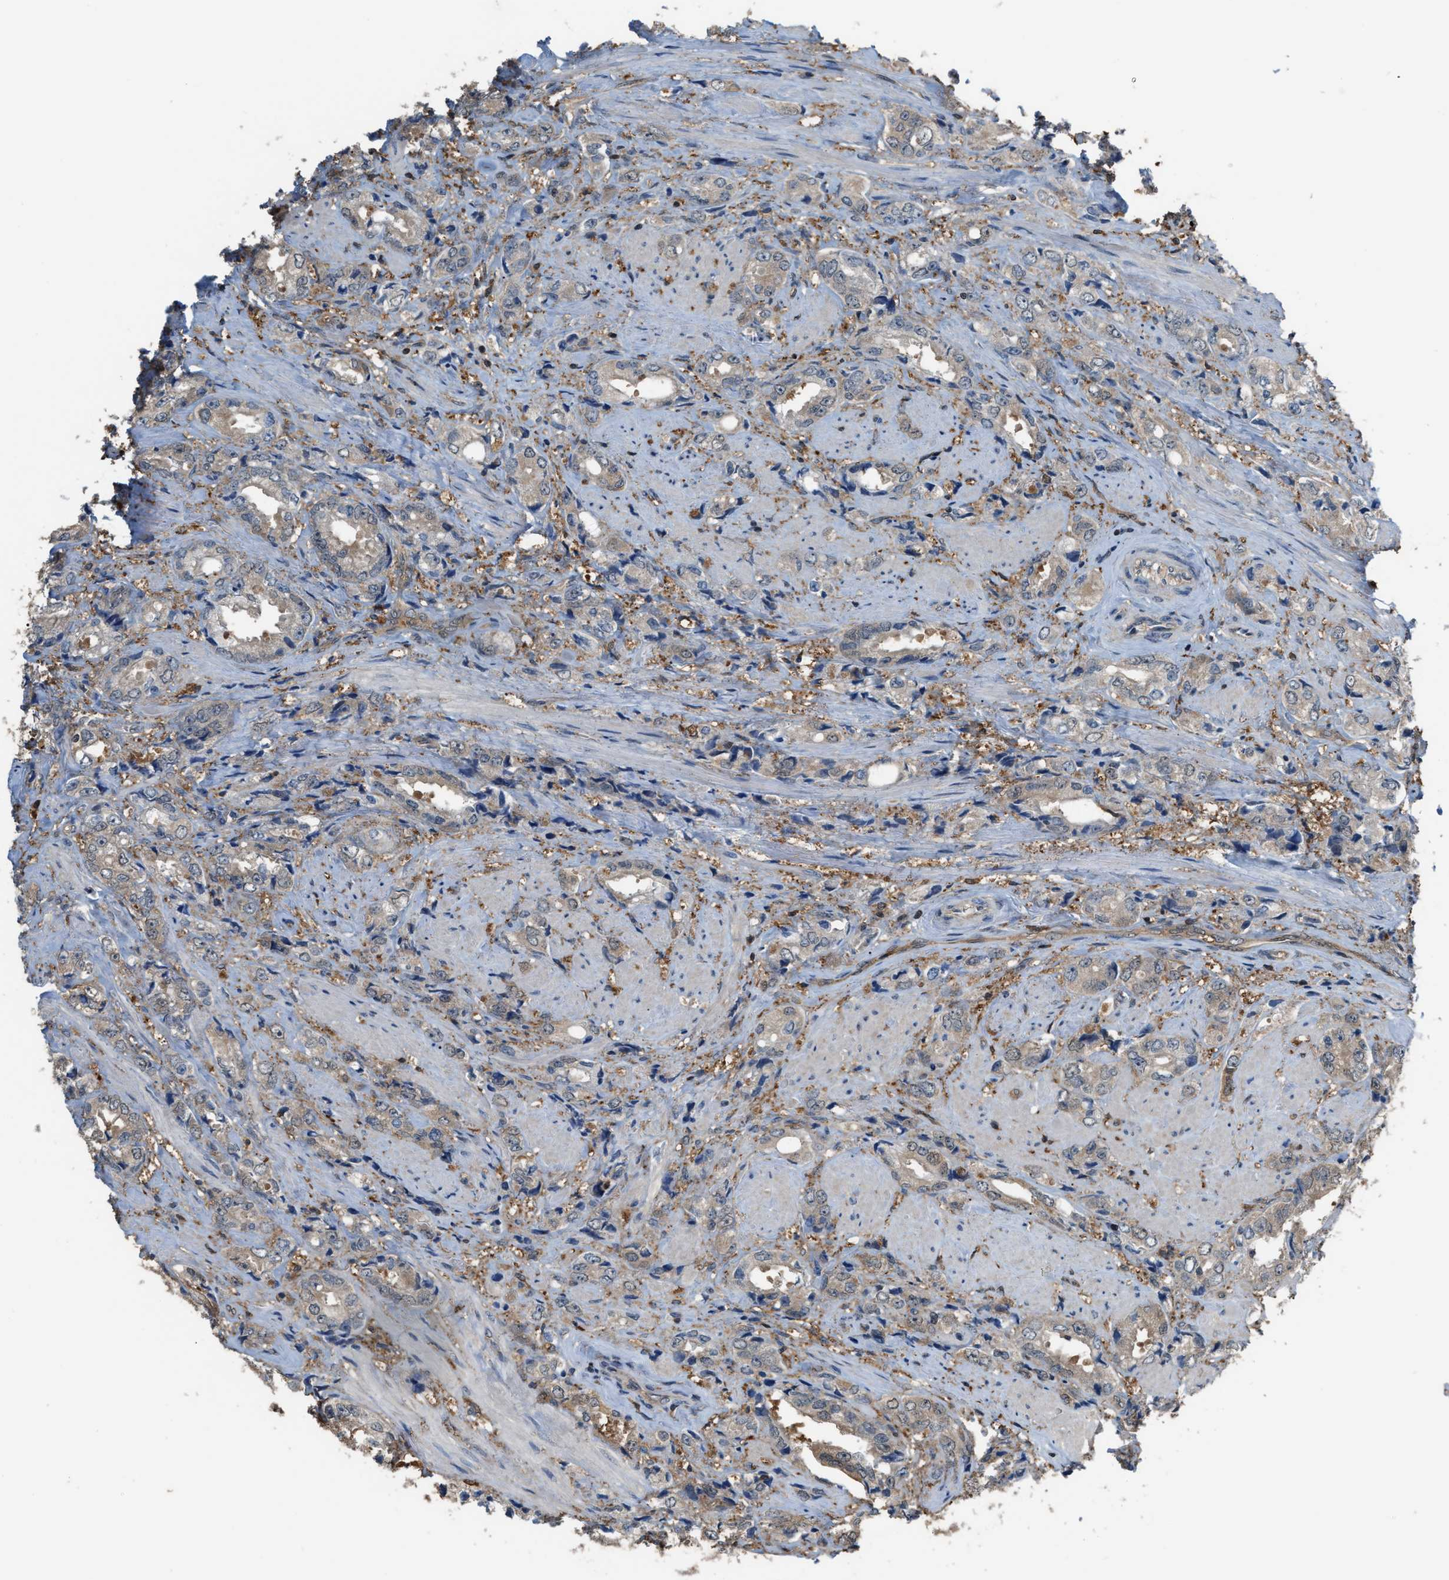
{"staining": {"intensity": "weak", "quantity": "<25%", "location": "cytoplasmic/membranous"}, "tissue": "prostate cancer", "cell_type": "Tumor cells", "image_type": "cancer", "snomed": [{"axis": "morphology", "description": "Adenocarcinoma, High grade"}, {"axis": "topography", "description": "Prostate"}], "caption": "Prostate adenocarcinoma (high-grade) was stained to show a protein in brown. There is no significant expression in tumor cells.", "gene": "MTPN", "patient": {"sex": "male", "age": 61}}